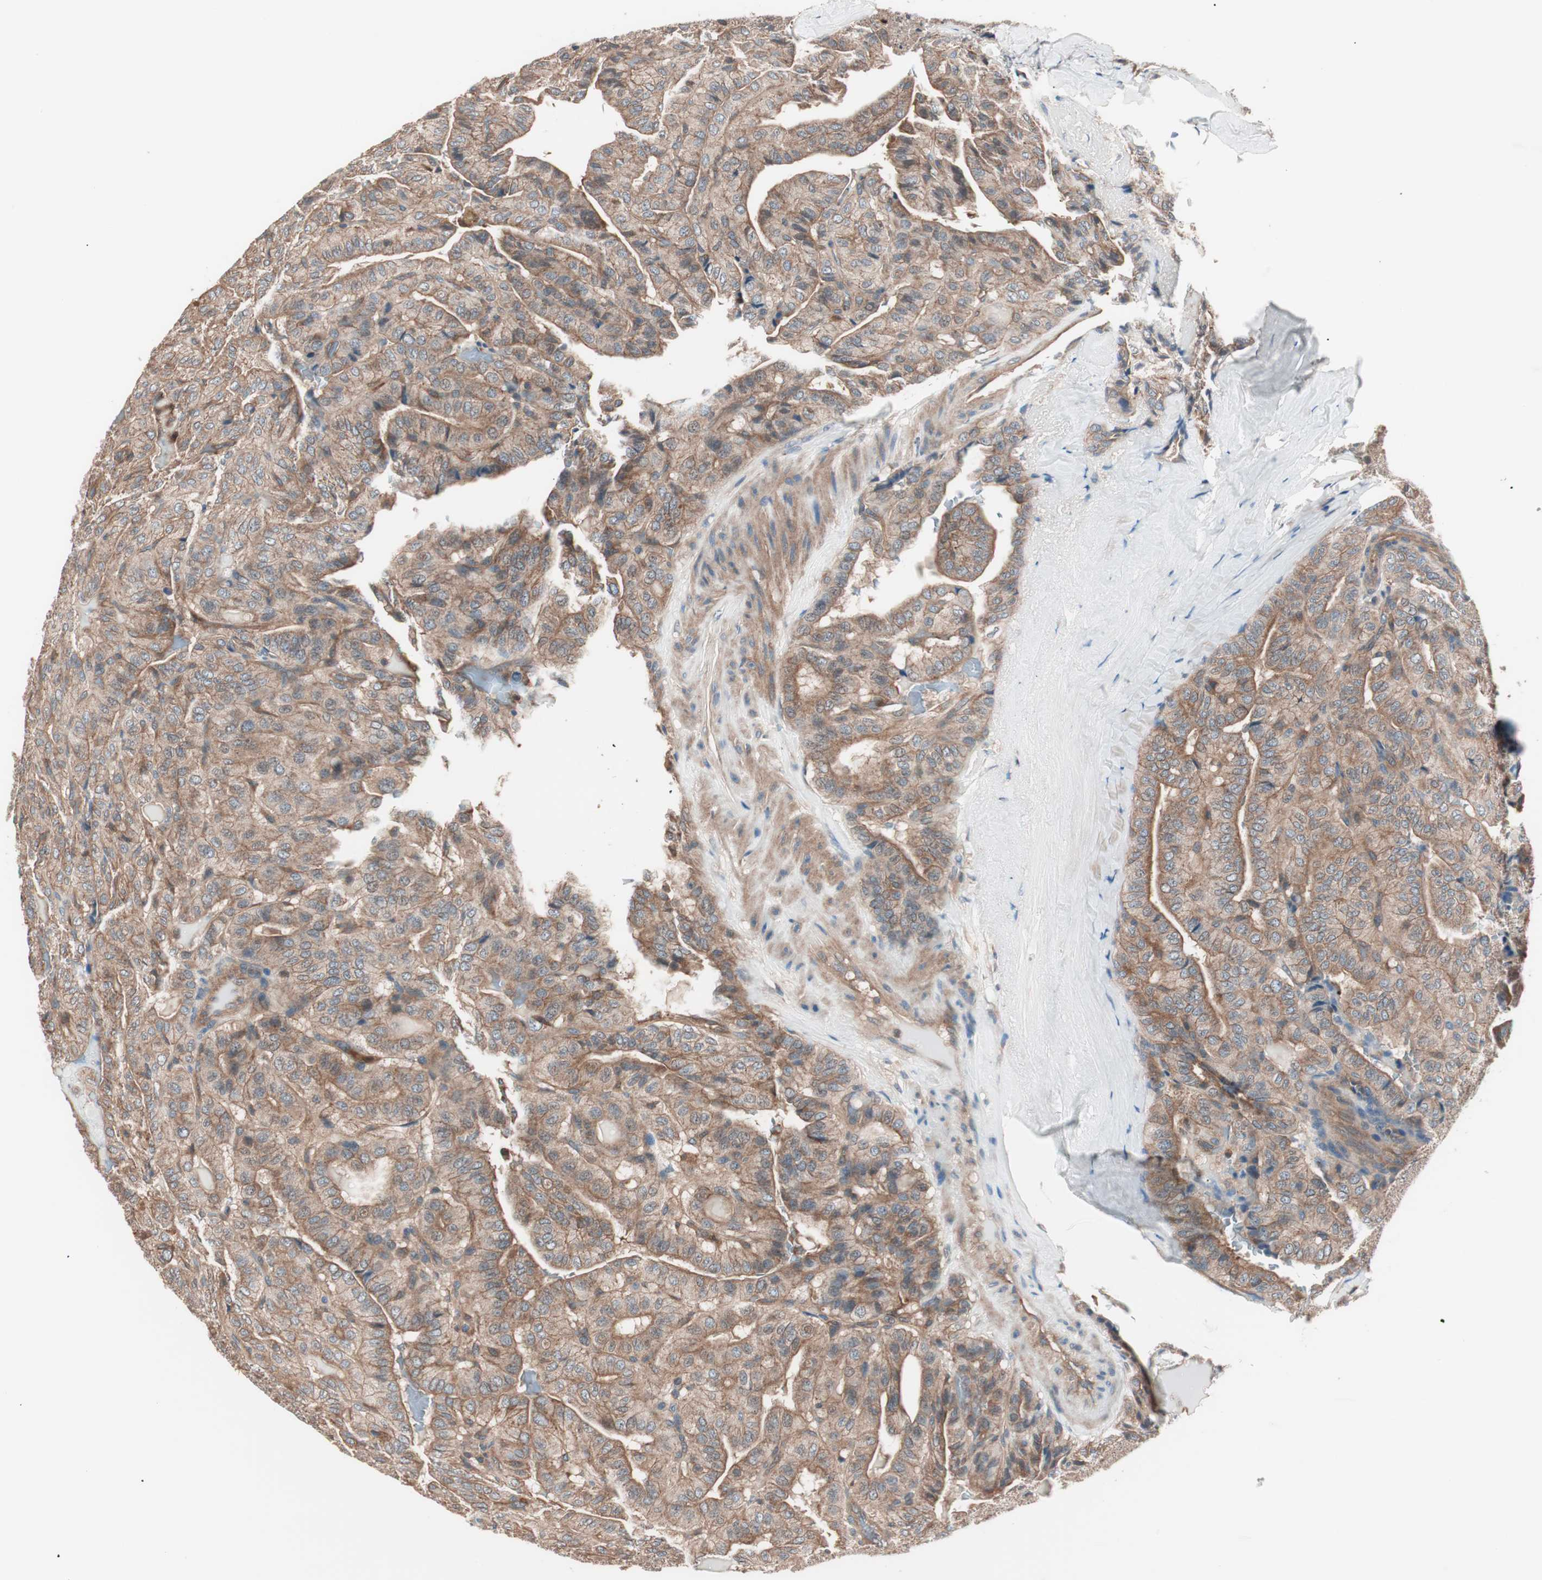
{"staining": {"intensity": "moderate", "quantity": ">75%", "location": "cytoplasmic/membranous"}, "tissue": "thyroid cancer", "cell_type": "Tumor cells", "image_type": "cancer", "snomed": [{"axis": "morphology", "description": "Papillary adenocarcinoma, NOS"}, {"axis": "topography", "description": "Thyroid gland"}], "caption": "Protein expression analysis of human thyroid cancer reveals moderate cytoplasmic/membranous staining in about >75% of tumor cells. (Stains: DAB (3,3'-diaminobenzidine) in brown, nuclei in blue, Microscopy: brightfield microscopy at high magnification).", "gene": "TSG101", "patient": {"sex": "male", "age": 77}}